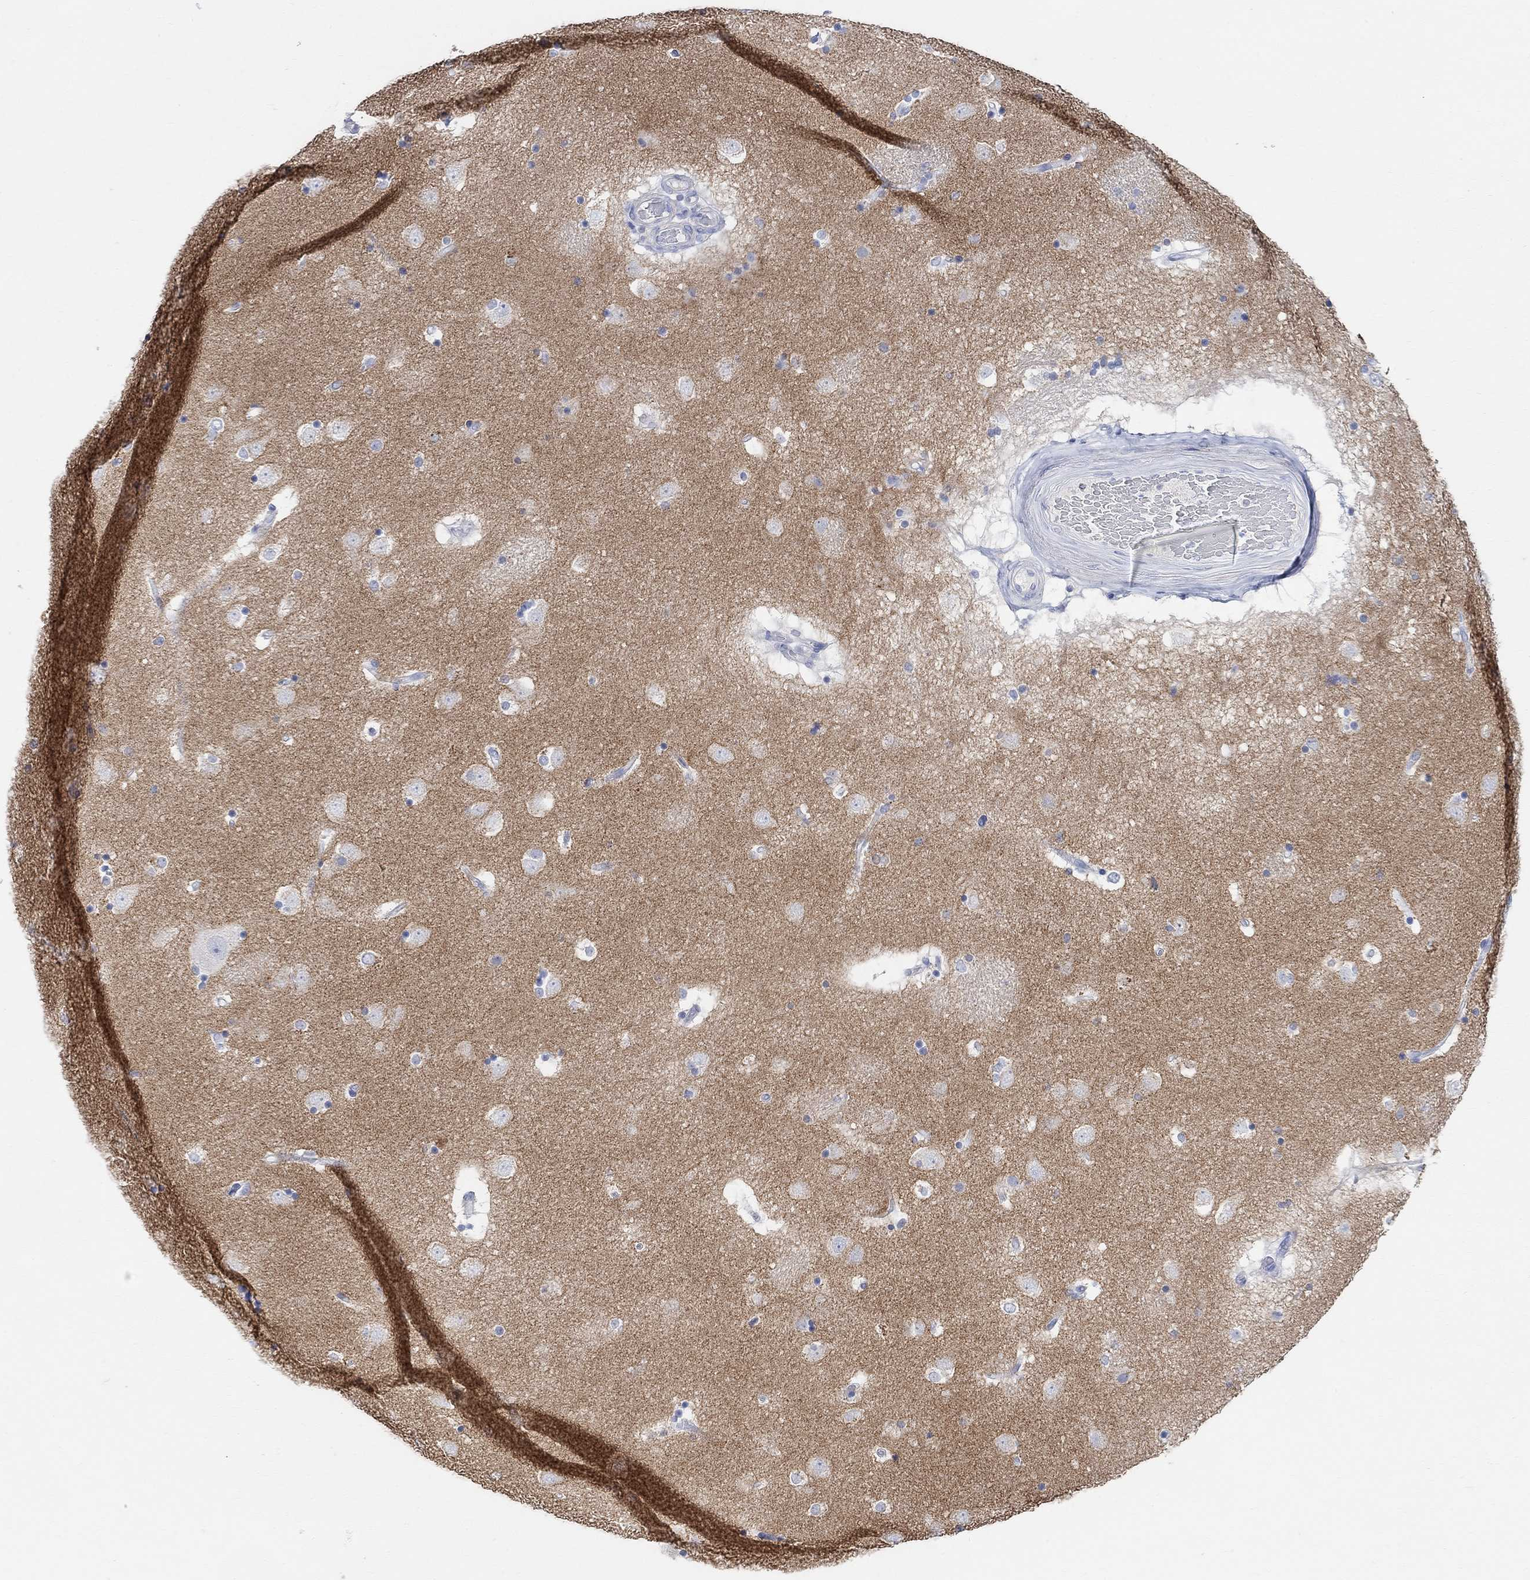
{"staining": {"intensity": "negative", "quantity": "none", "location": "none"}, "tissue": "caudate", "cell_type": "Glial cells", "image_type": "normal", "snomed": [{"axis": "morphology", "description": "Normal tissue, NOS"}, {"axis": "topography", "description": "Lateral ventricle wall"}], "caption": "An immunohistochemistry (IHC) photomicrograph of unremarkable caudate is shown. There is no staining in glial cells of caudate.", "gene": "SYT12", "patient": {"sex": "male", "age": 51}}